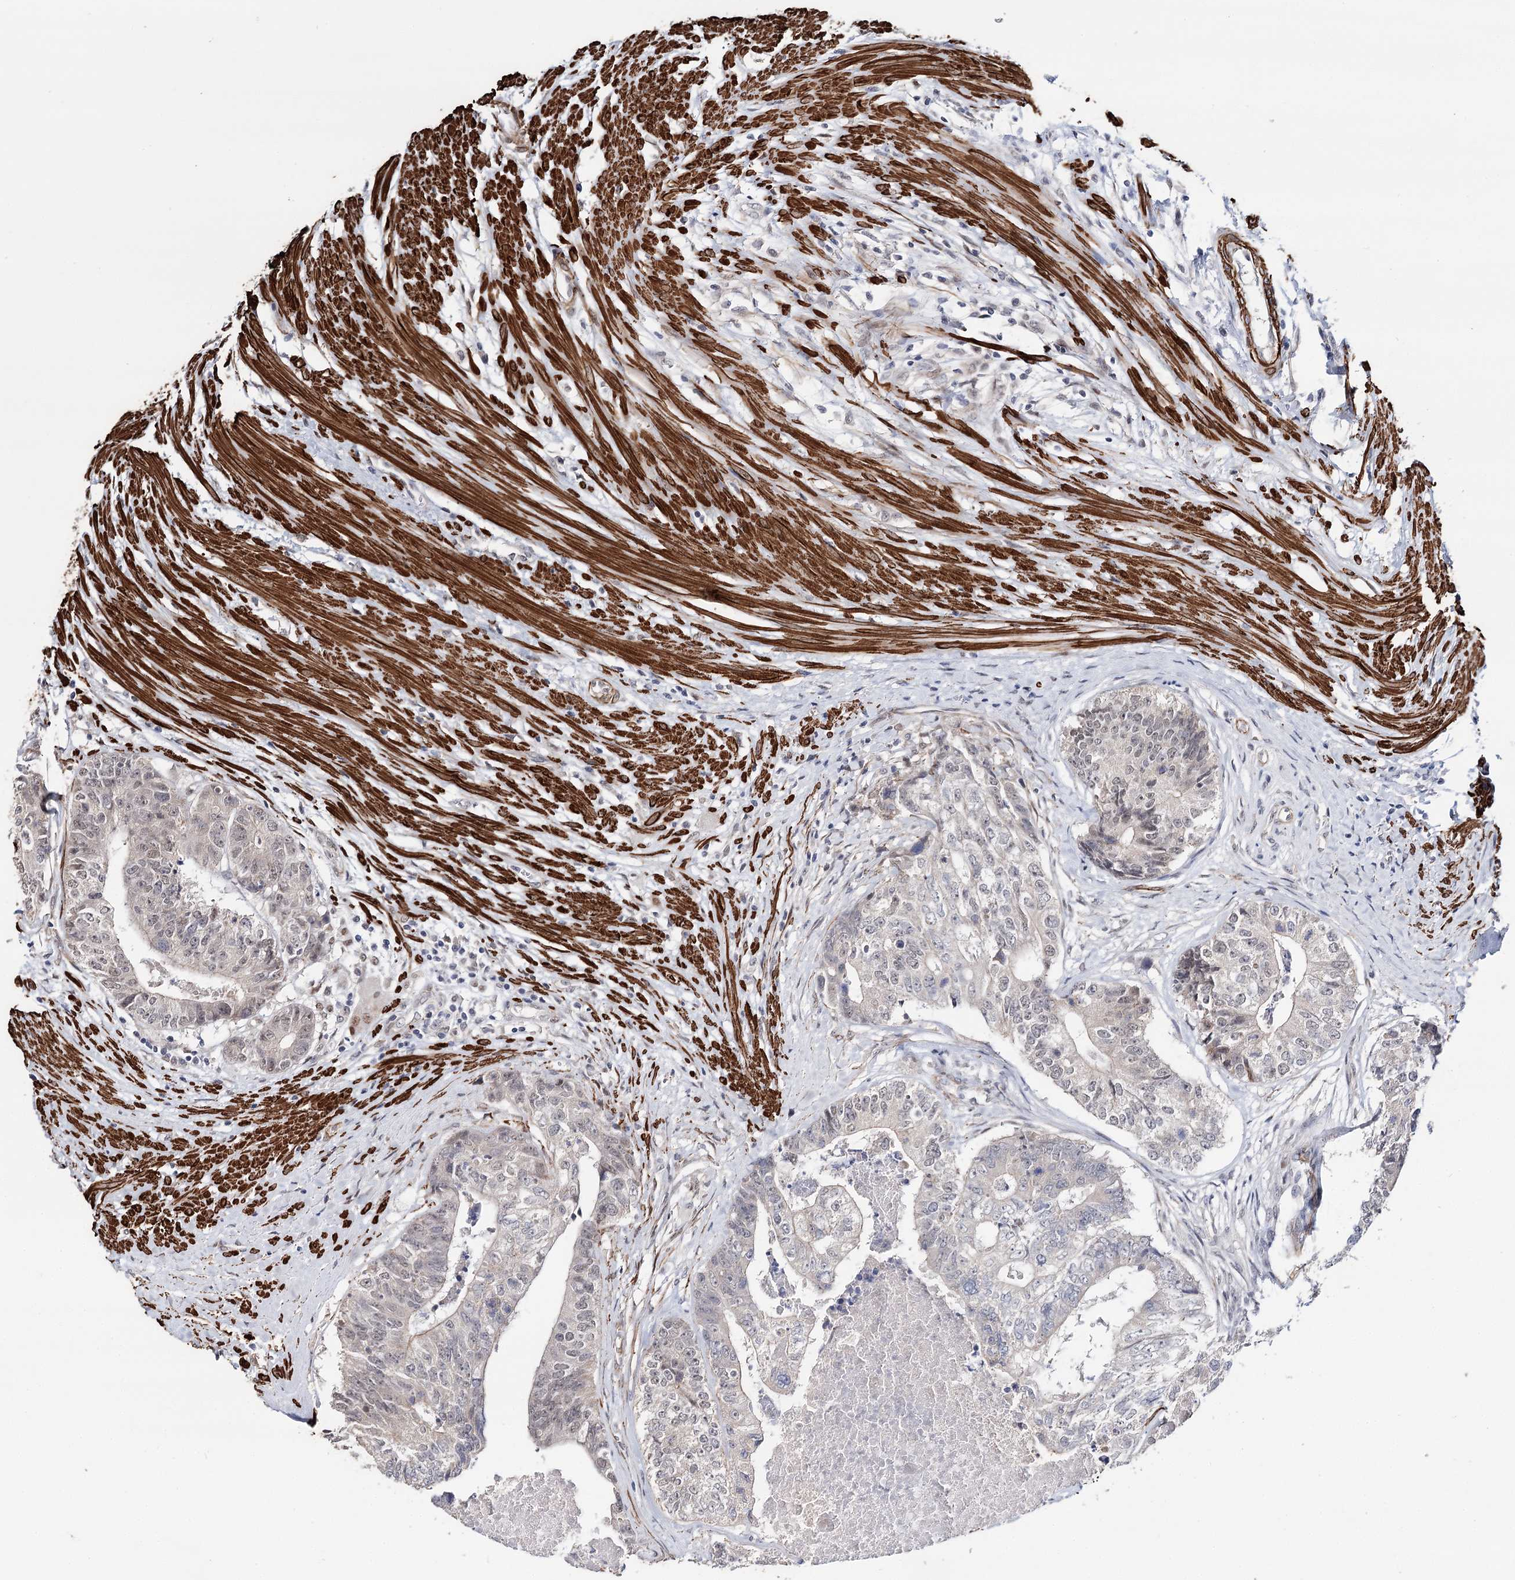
{"staining": {"intensity": "weak", "quantity": "<25%", "location": "nuclear"}, "tissue": "colorectal cancer", "cell_type": "Tumor cells", "image_type": "cancer", "snomed": [{"axis": "morphology", "description": "Adenocarcinoma, NOS"}, {"axis": "topography", "description": "Colon"}], "caption": "Adenocarcinoma (colorectal) was stained to show a protein in brown. There is no significant staining in tumor cells. The staining was performed using DAB to visualize the protein expression in brown, while the nuclei were stained in blue with hematoxylin (Magnification: 20x).", "gene": "CFAP46", "patient": {"sex": "female", "age": 67}}